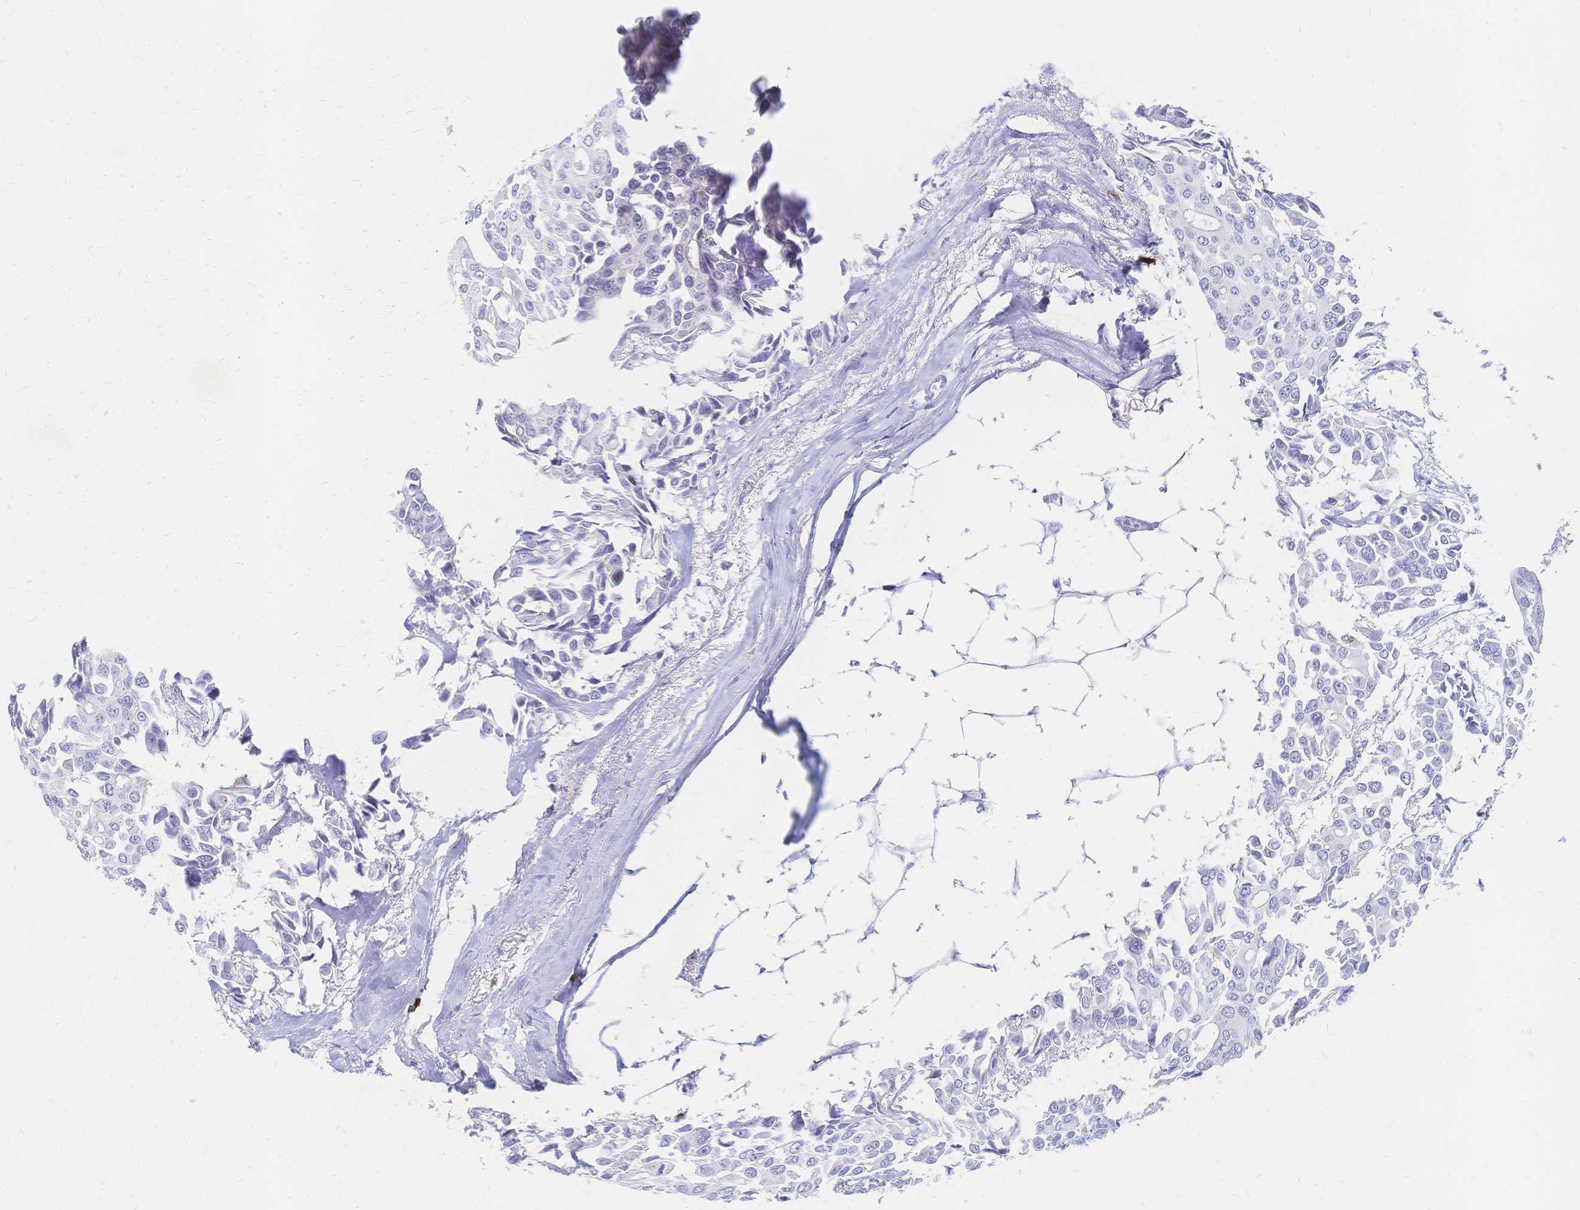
{"staining": {"intensity": "negative", "quantity": "none", "location": "none"}, "tissue": "breast cancer", "cell_type": "Tumor cells", "image_type": "cancer", "snomed": [{"axis": "morphology", "description": "Duct carcinoma"}, {"axis": "topography", "description": "Breast"}], "caption": "A histopathology image of breast infiltrating ductal carcinoma stained for a protein displays no brown staining in tumor cells. (IHC, brightfield microscopy, high magnification).", "gene": "PSORS1C2", "patient": {"sex": "female", "age": 54}}